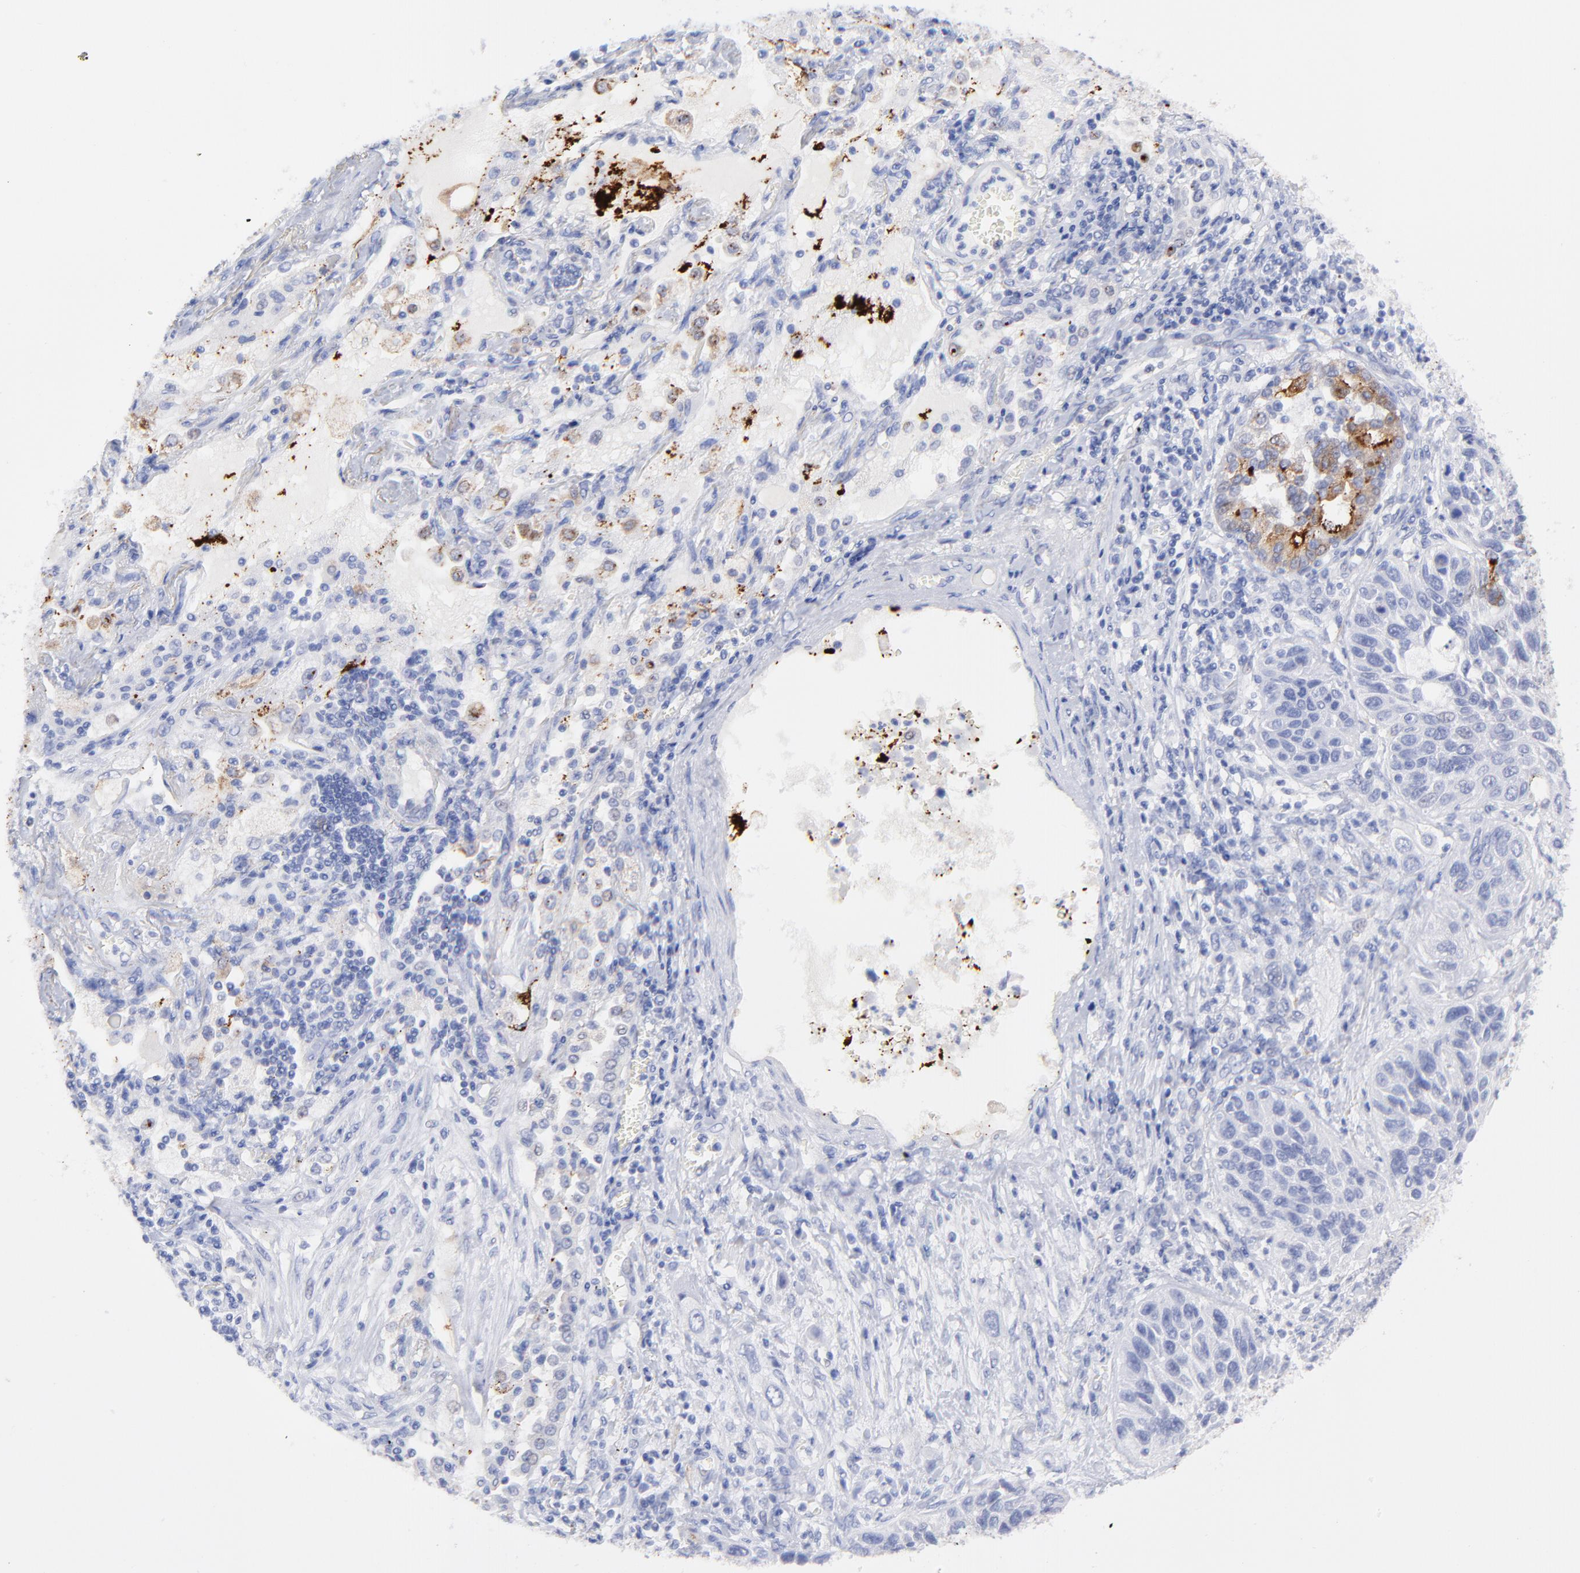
{"staining": {"intensity": "moderate", "quantity": "<25%", "location": "cytoplasmic/membranous"}, "tissue": "lung cancer", "cell_type": "Tumor cells", "image_type": "cancer", "snomed": [{"axis": "morphology", "description": "Squamous cell carcinoma, NOS"}, {"axis": "topography", "description": "Lung"}], "caption": "High-power microscopy captured an immunohistochemistry image of squamous cell carcinoma (lung), revealing moderate cytoplasmic/membranous expression in approximately <25% of tumor cells. (DAB (3,3'-diaminobenzidine) IHC, brown staining for protein, blue staining for nuclei).", "gene": "CFAP57", "patient": {"sex": "female", "age": 76}}